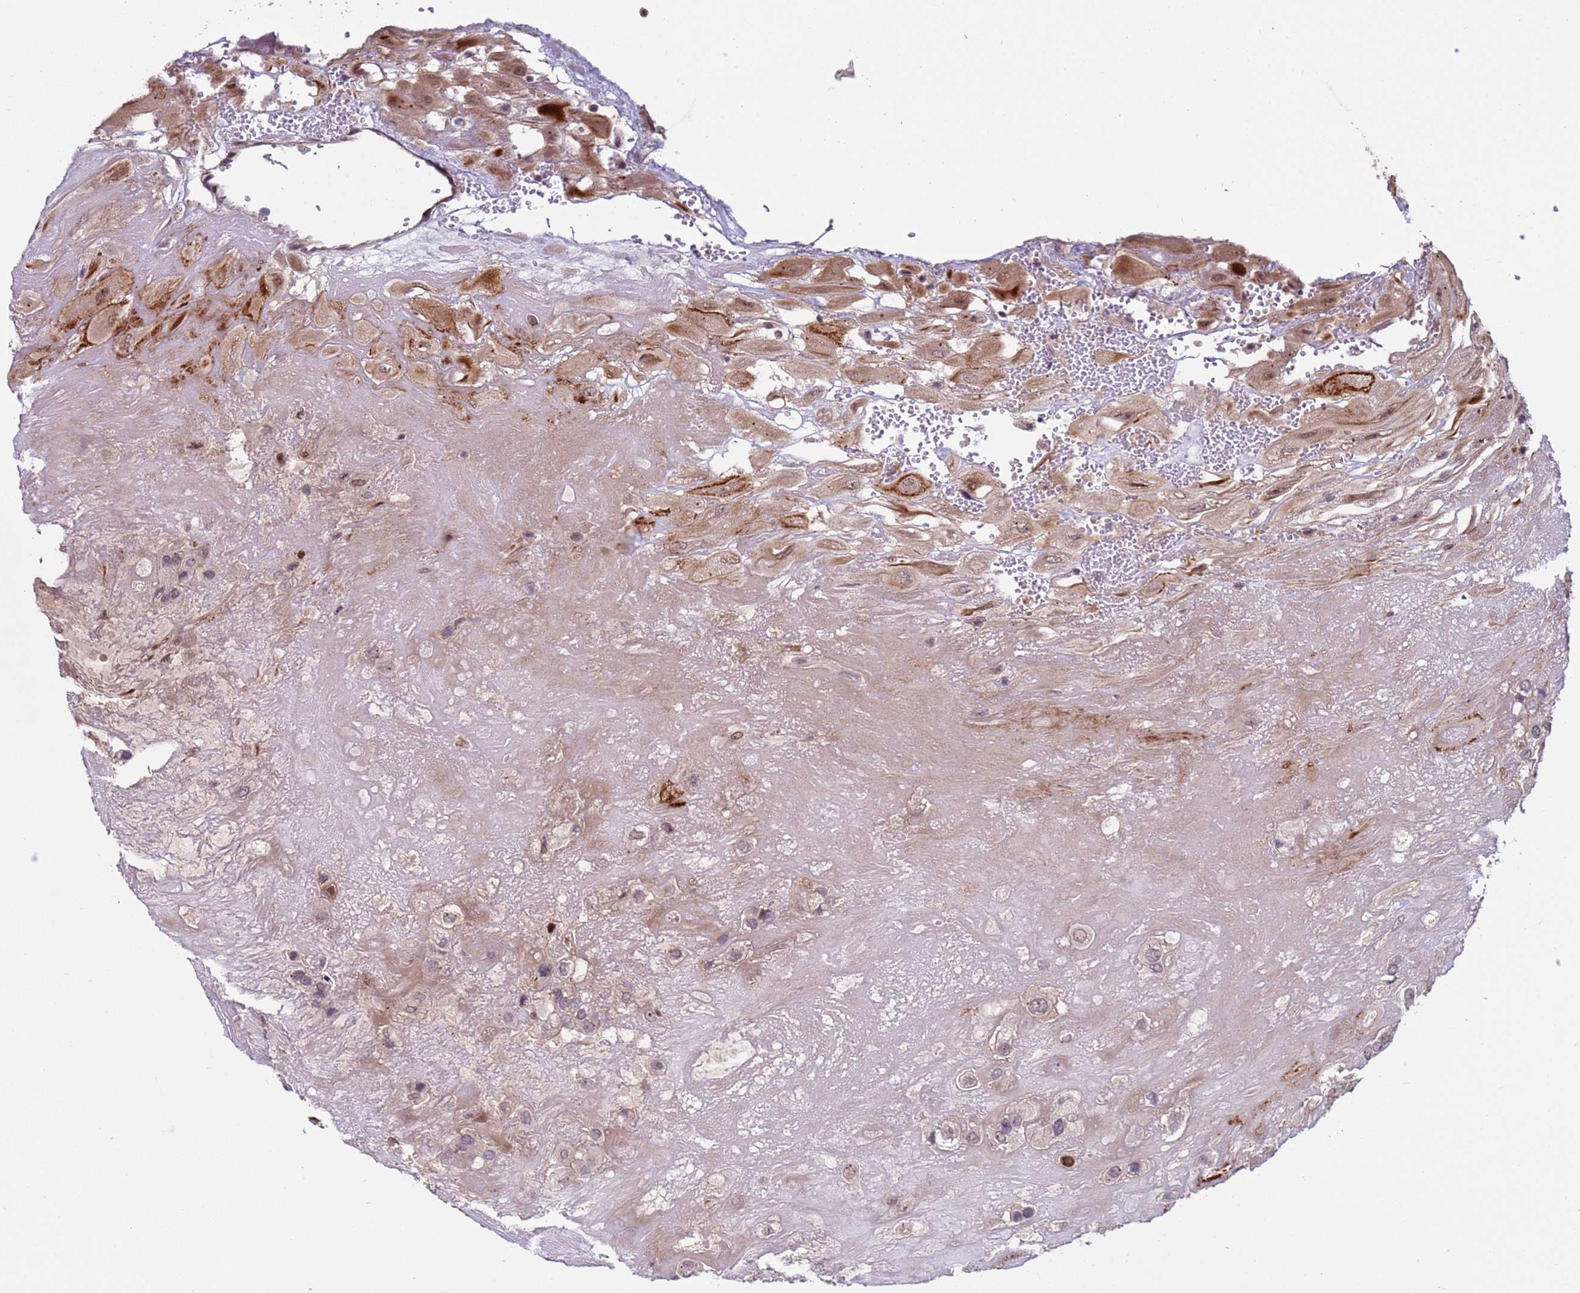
{"staining": {"intensity": "moderate", "quantity": "25%-75%", "location": "cytoplasmic/membranous,nuclear"}, "tissue": "placenta", "cell_type": "Decidual cells", "image_type": "normal", "snomed": [{"axis": "morphology", "description": "Normal tissue, NOS"}, {"axis": "topography", "description": "Placenta"}], "caption": "Placenta stained for a protein demonstrates moderate cytoplasmic/membranous,nuclear positivity in decidual cells. The protein is stained brown, and the nuclei are stained in blue (DAB (3,3'-diaminobenzidine) IHC with brightfield microscopy, high magnification).", "gene": "SHC3", "patient": {"sex": "female", "age": 32}}